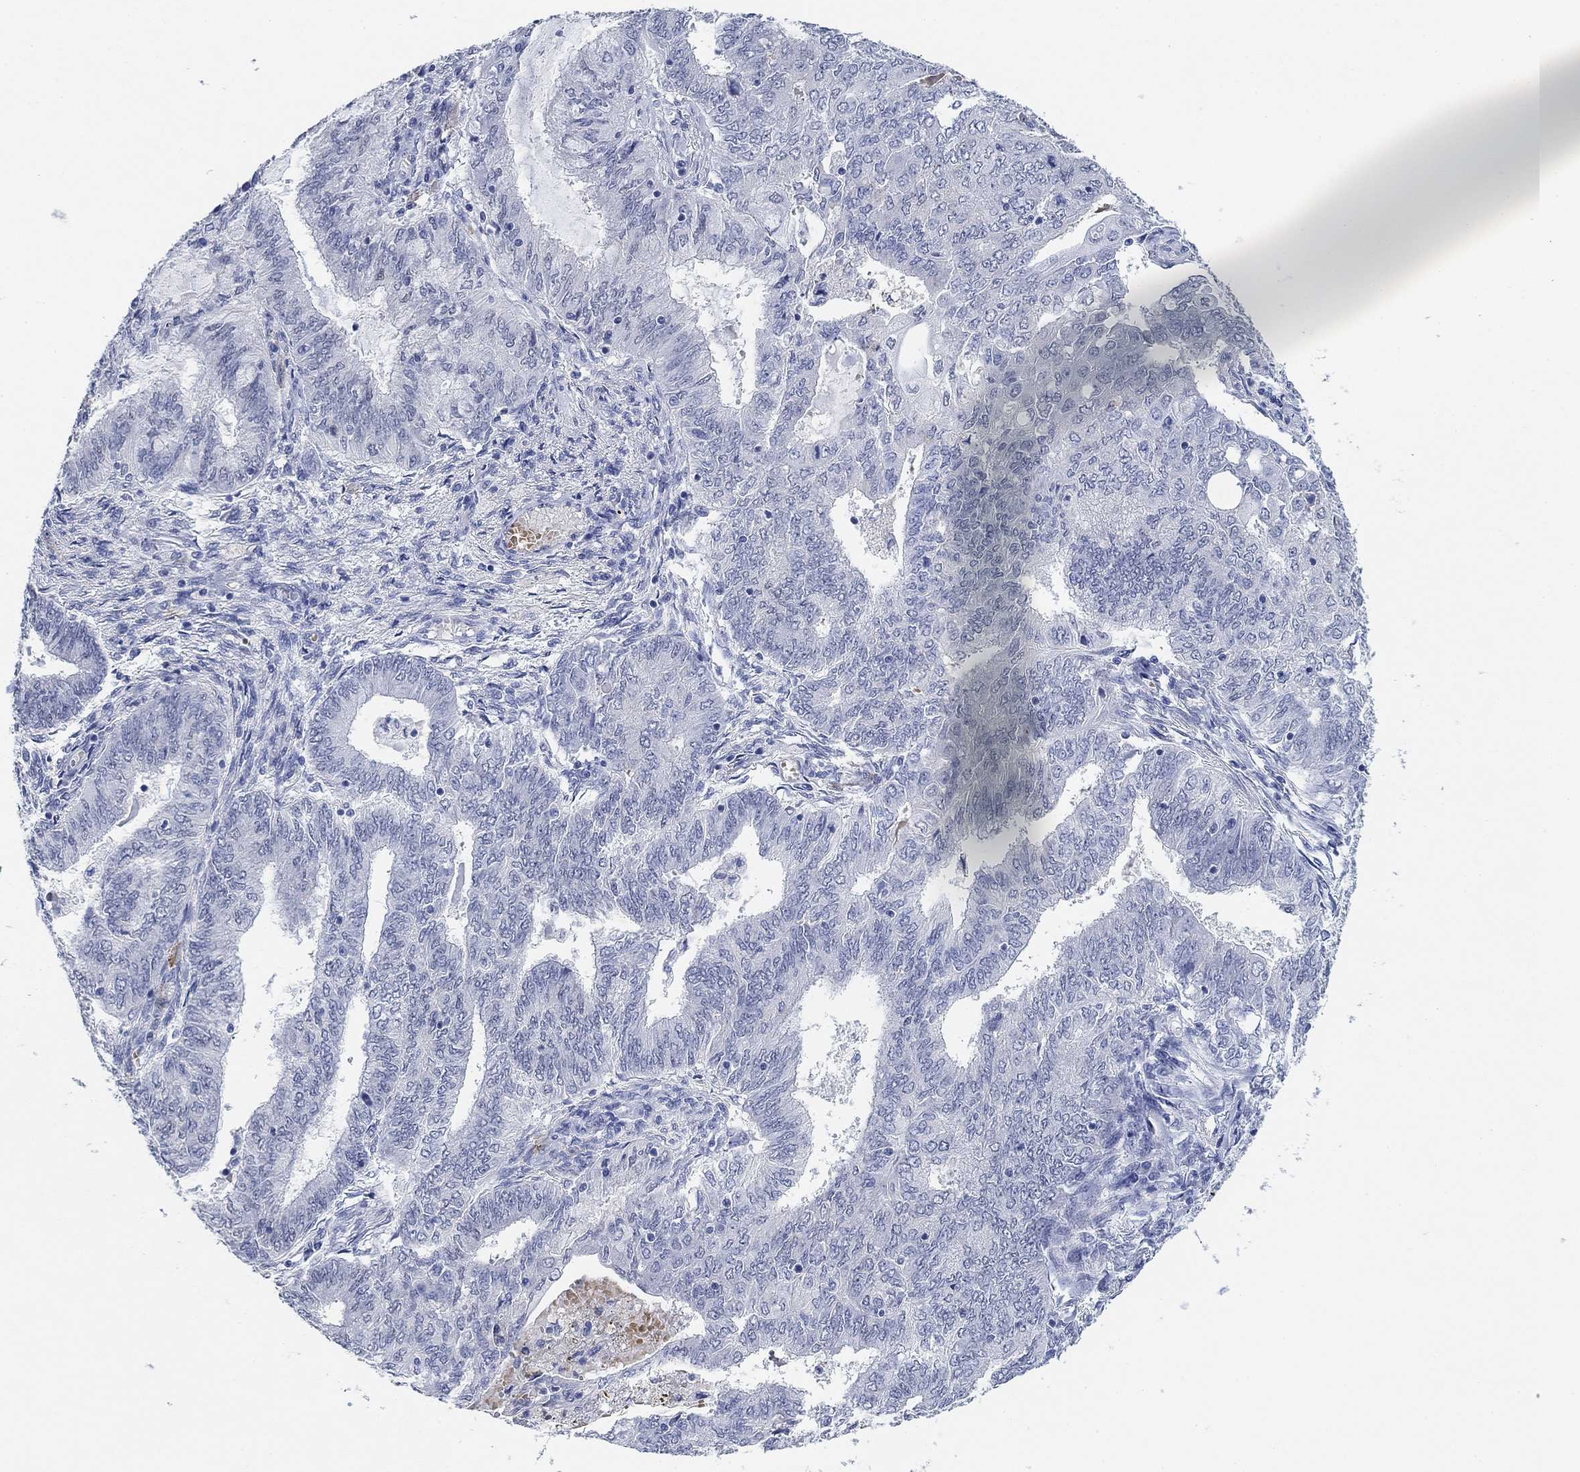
{"staining": {"intensity": "negative", "quantity": "none", "location": "none"}, "tissue": "endometrial cancer", "cell_type": "Tumor cells", "image_type": "cancer", "snomed": [{"axis": "morphology", "description": "Adenocarcinoma, NOS"}, {"axis": "topography", "description": "Endometrium"}], "caption": "An immunohistochemistry (IHC) histopathology image of endometrial cancer is shown. There is no staining in tumor cells of endometrial cancer.", "gene": "PAX6", "patient": {"sex": "female", "age": 62}}